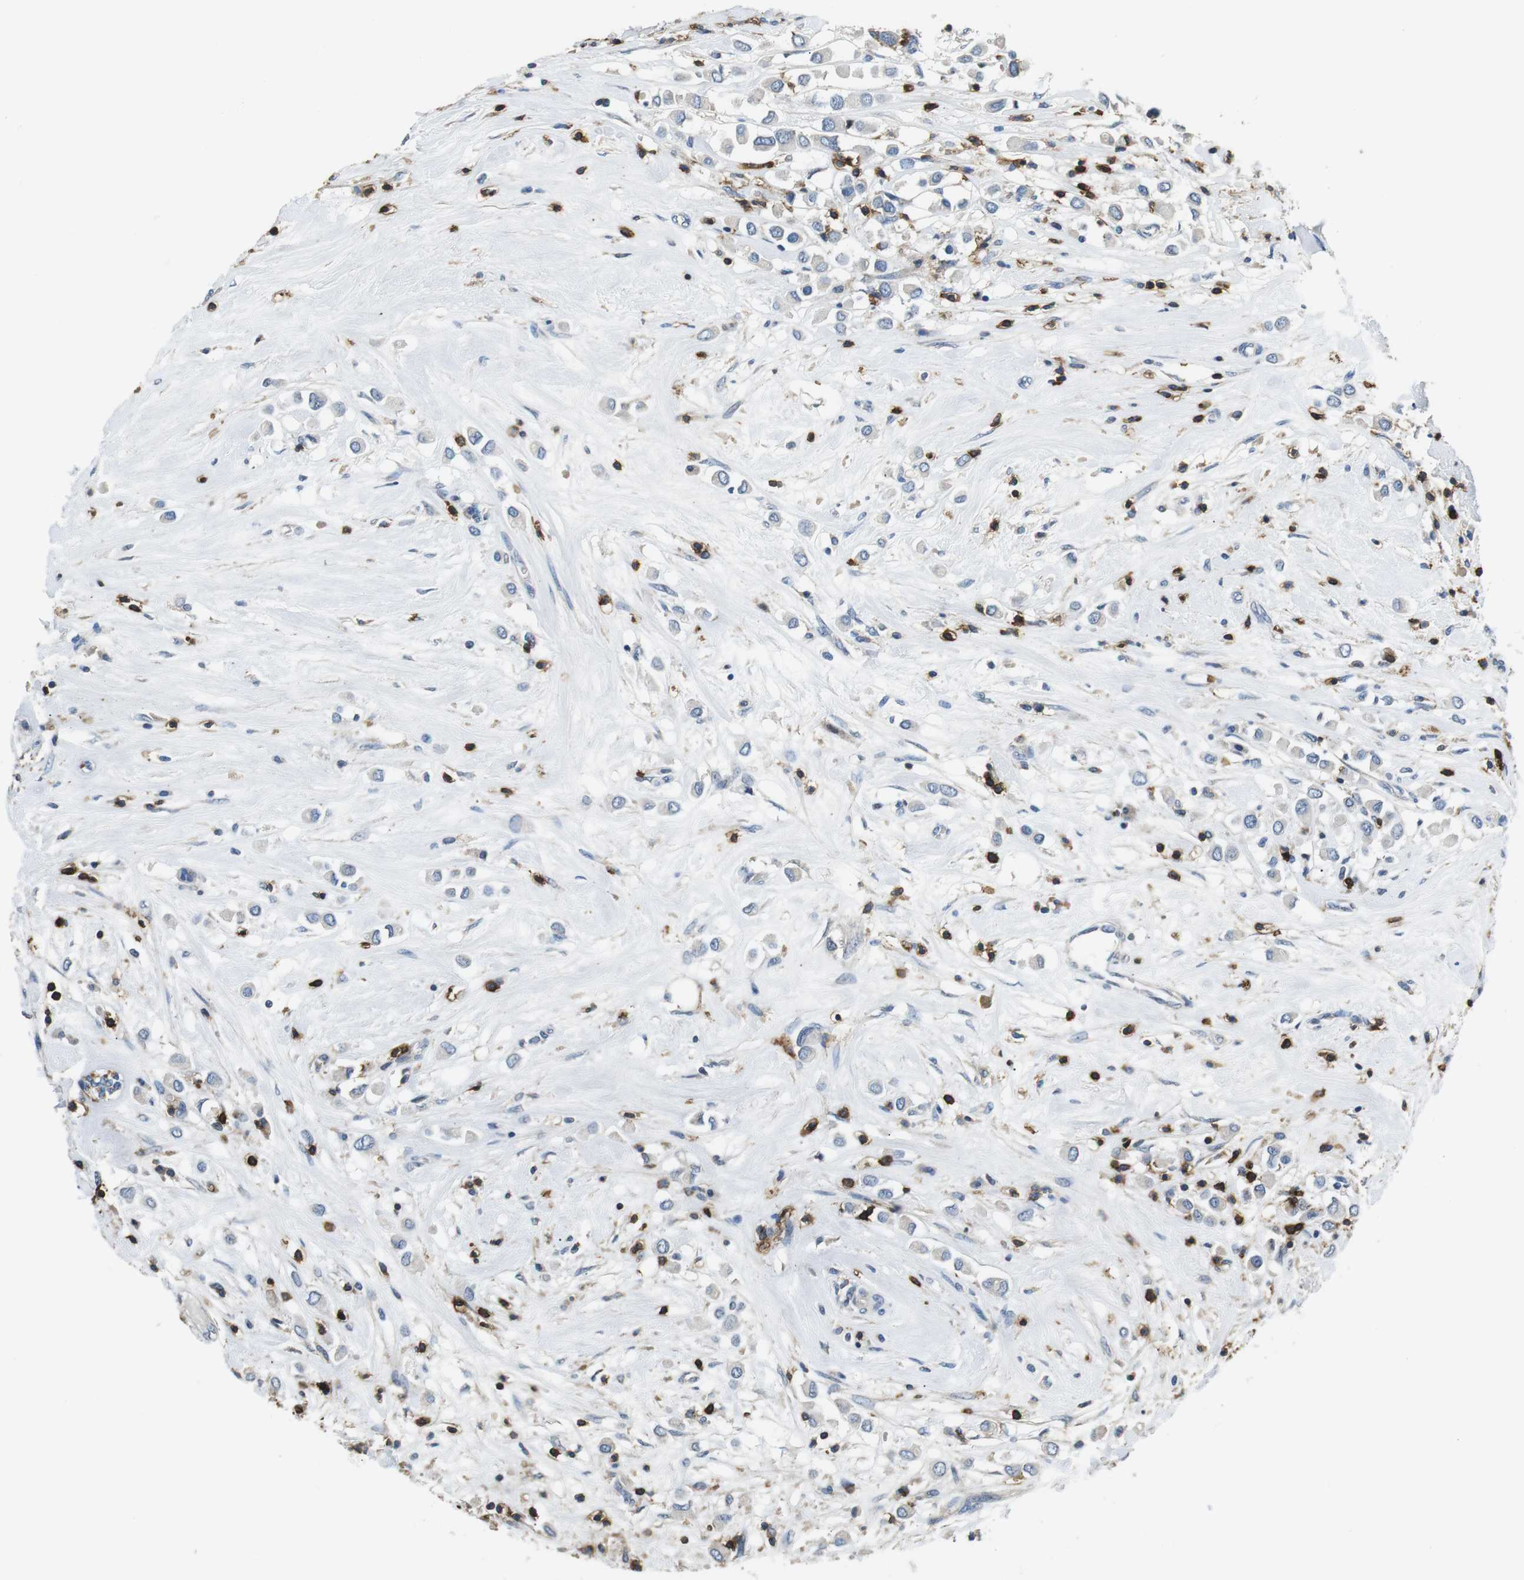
{"staining": {"intensity": "negative", "quantity": "none", "location": "none"}, "tissue": "breast cancer", "cell_type": "Tumor cells", "image_type": "cancer", "snomed": [{"axis": "morphology", "description": "Duct carcinoma"}, {"axis": "topography", "description": "Breast"}], "caption": "A high-resolution micrograph shows immunohistochemistry (IHC) staining of infiltrating ductal carcinoma (breast), which displays no significant positivity in tumor cells. (DAB immunohistochemistry visualized using brightfield microscopy, high magnification).", "gene": "CD6", "patient": {"sex": "female", "age": 61}}